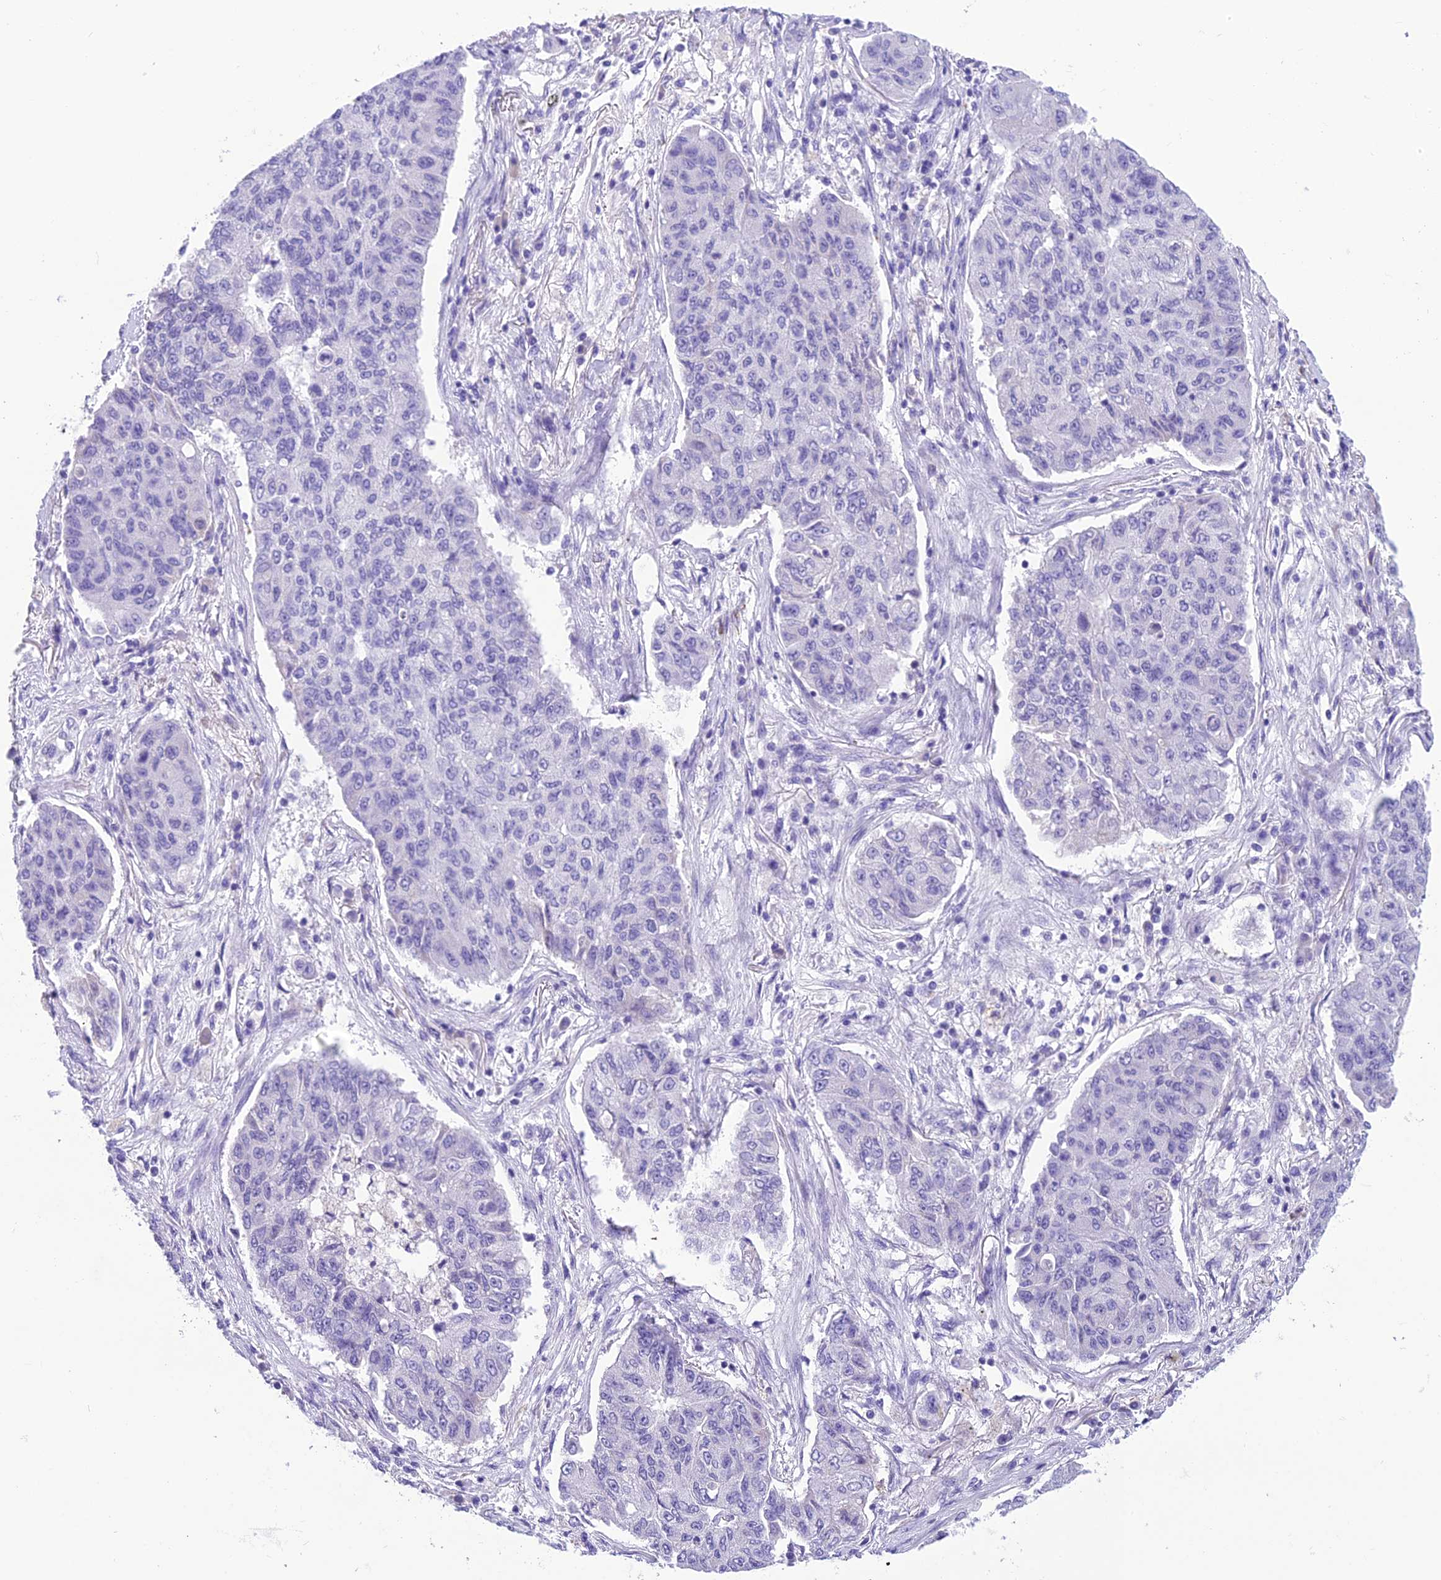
{"staining": {"intensity": "negative", "quantity": "none", "location": "none"}, "tissue": "lung cancer", "cell_type": "Tumor cells", "image_type": "cancer", "snomed": [{"axis": "morphology", "description": "Squamous cell carcinoma, NOS"}, {"axis": "topography", "description": "Lung"}], "caption": "A high-resolution photomicrograph shows immunohistochemistry (IHC) staining of squamous cell carcinoma (lung), which demonstrates no significant staining in tumor cells.", "gene": "TRAM1L1", "patient": {"sex": "male", "age": 74}}